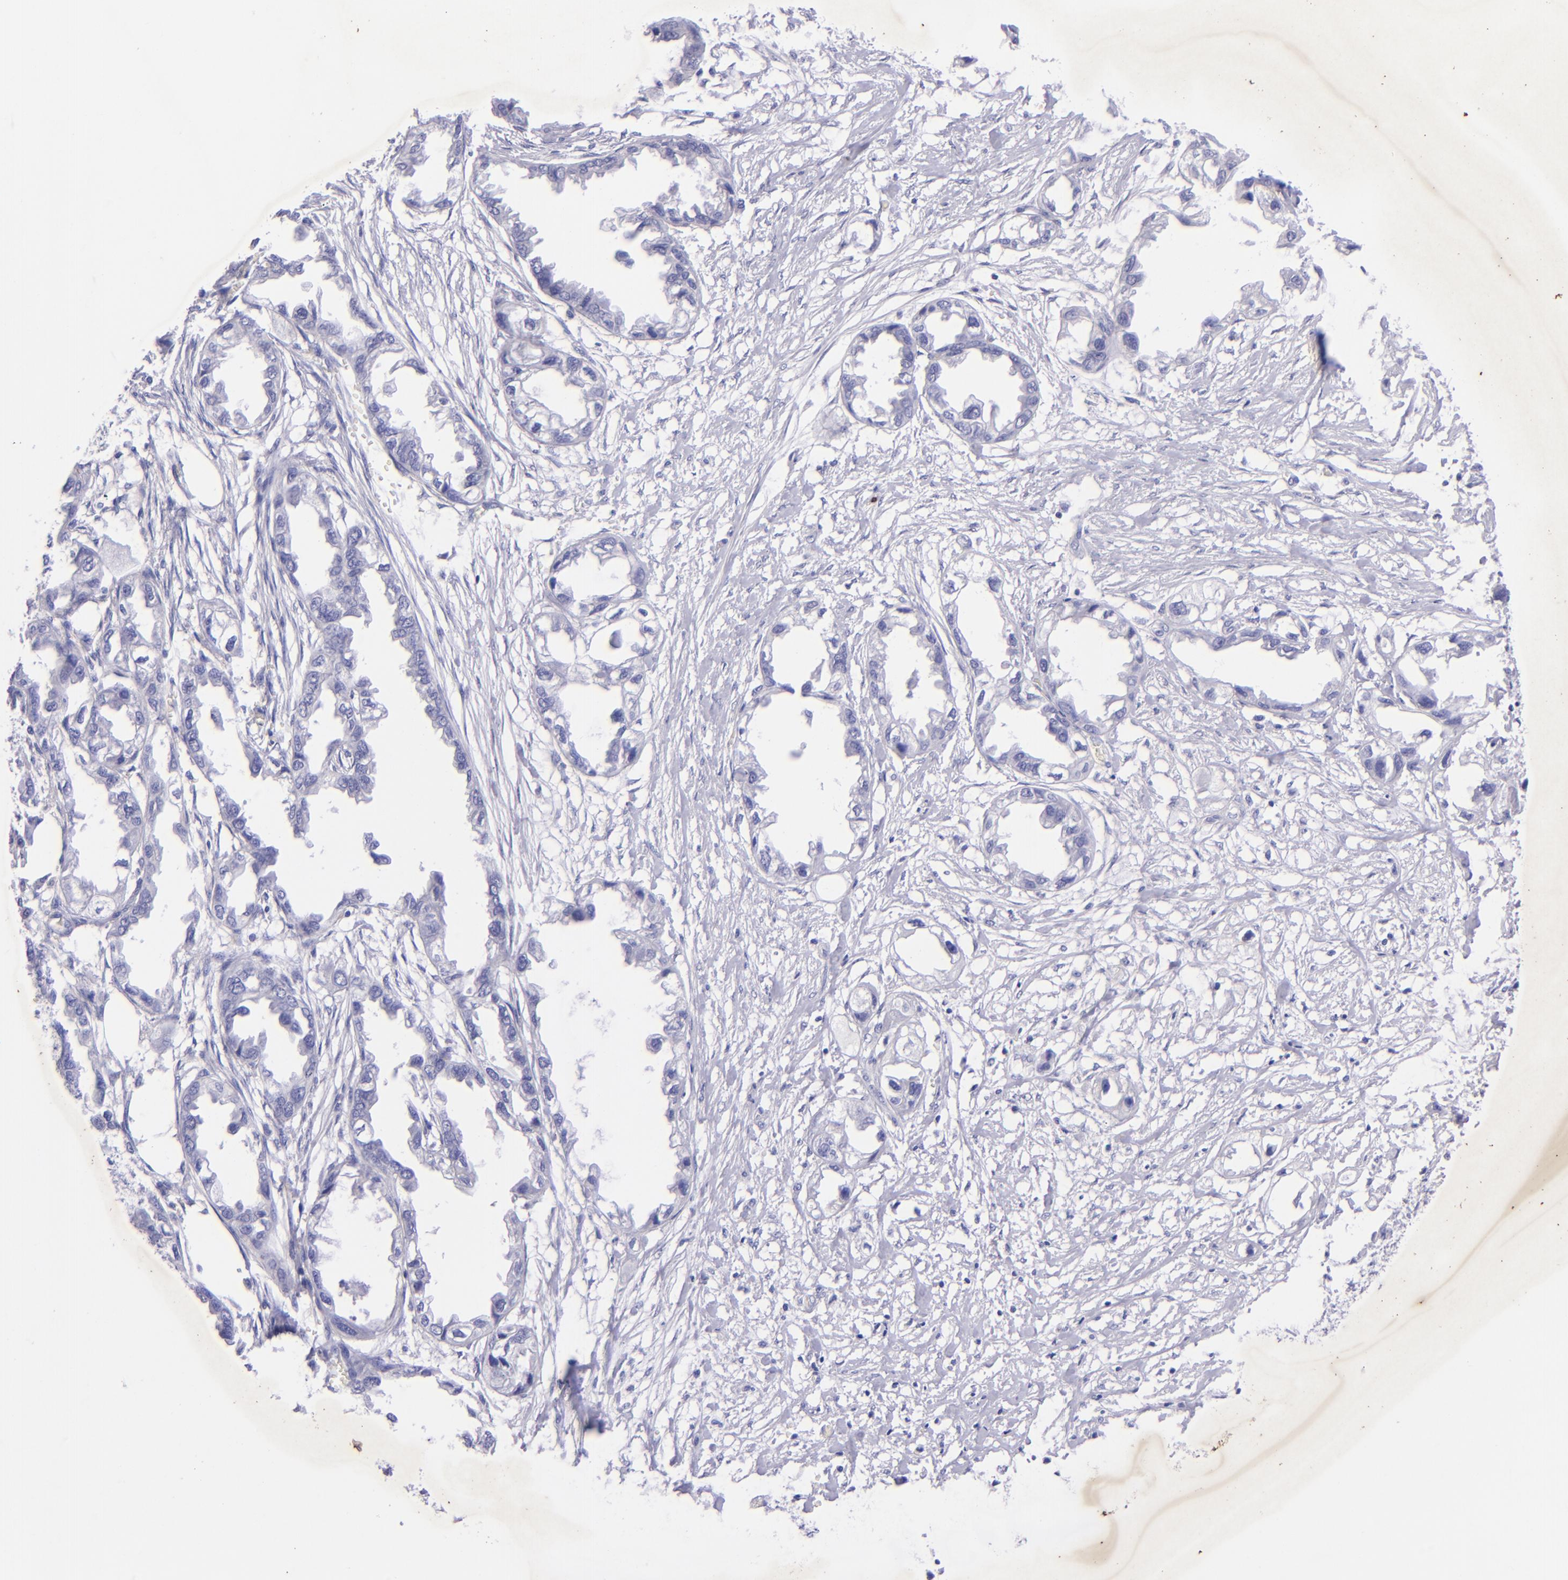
{"staining": {"intensity": "negative", "quantity": "none", "location": "none"}, "tissue": "endometrial cancer", "cell_type": "Tumor cells", "image_type": "cancer", "snomed": [{"axis": "morphology", "description": "Adenocarcinoma, NOS"}, {"axis": "topography", "description": "Endometrium"}], "caption": "Adenocarcinoma (endometrial) was stained to show a protein in brown. There is no significant staining in tumor cells.", "gene": "UCHL1", "patient": {"sex": "female", "age": 67}}